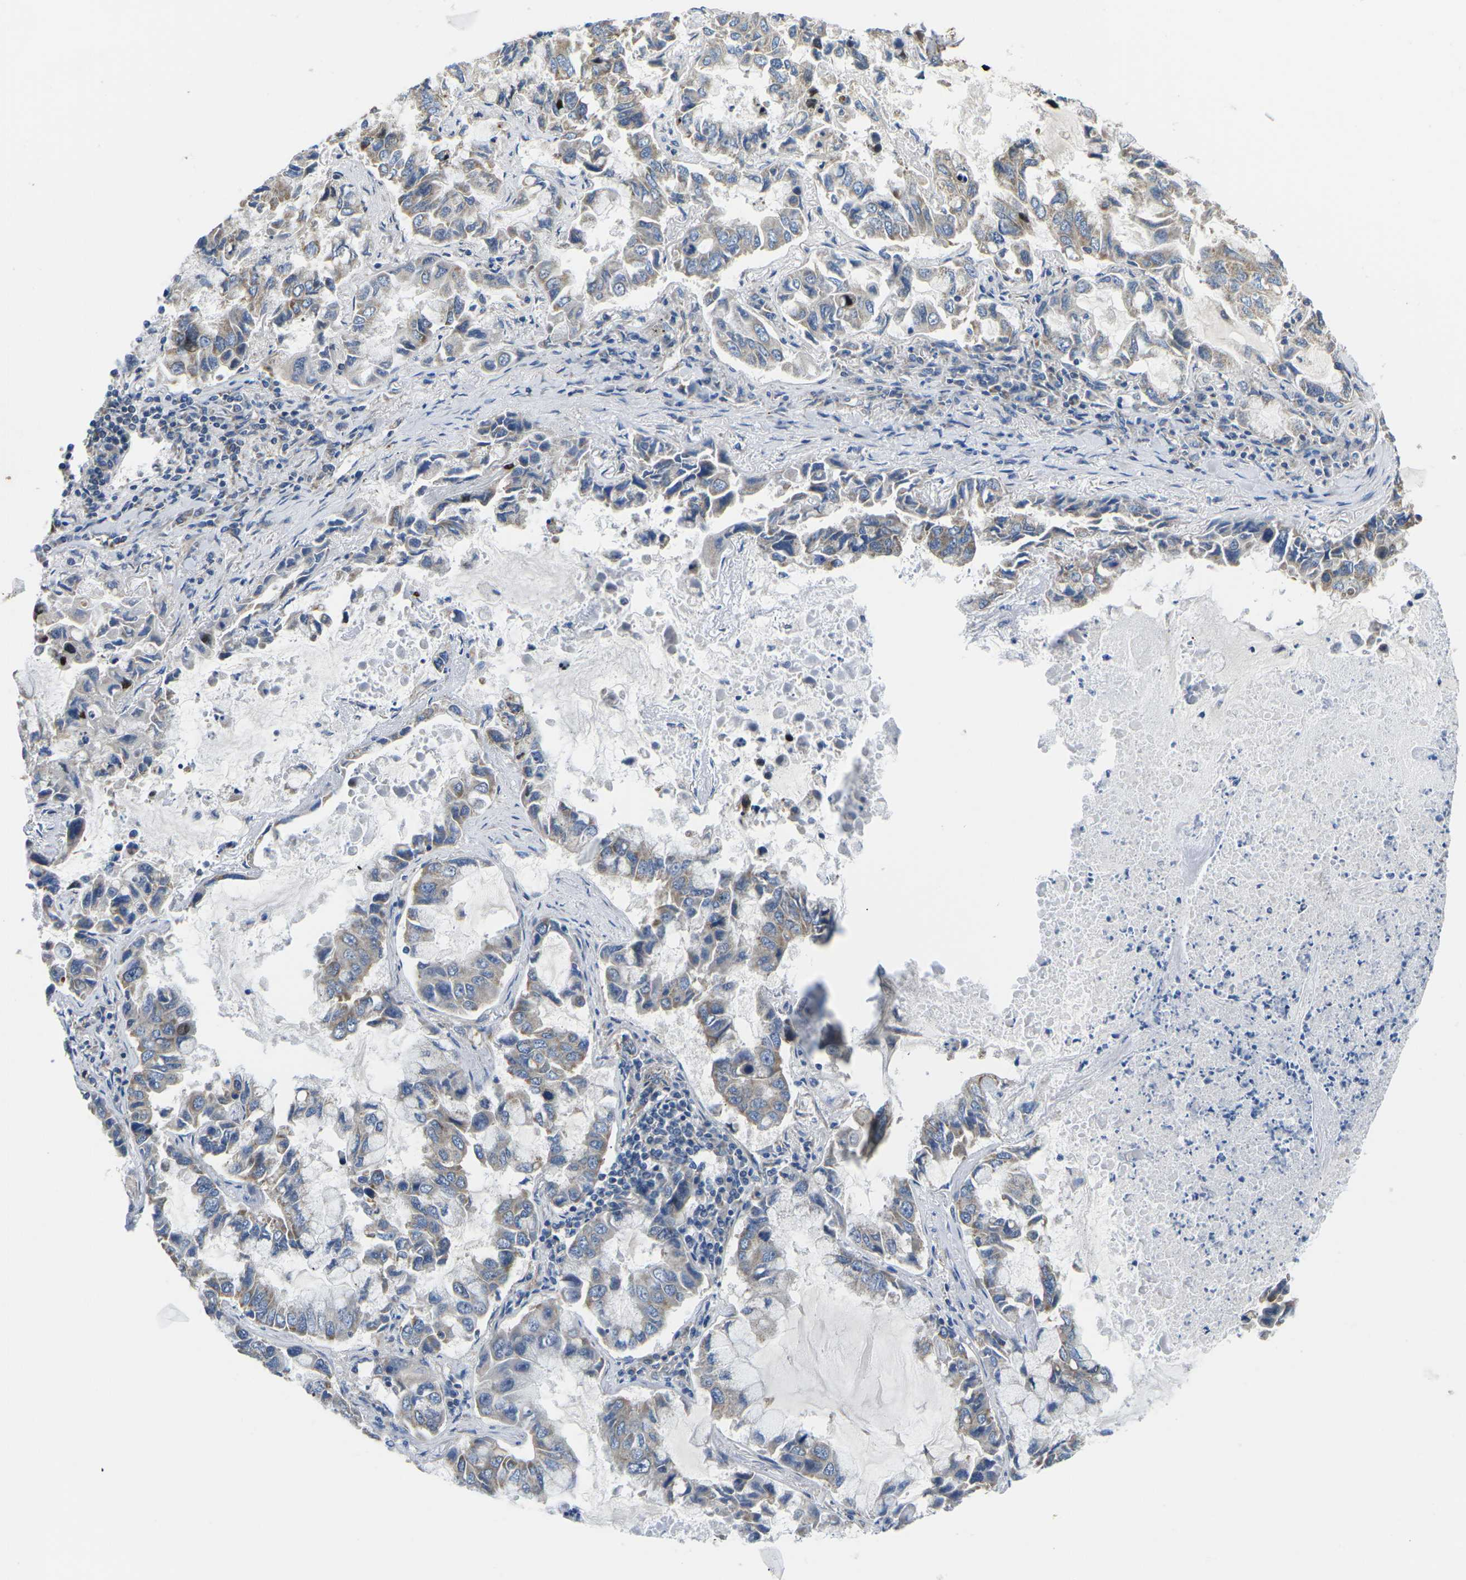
{"staining": {"intensity": "weak", "quantity": "25%-75%", "location": "cytoplasmic/membranous"}, "tissue": "lung cancer", "cell_type": "Tumor cells", "image_type": "cancer", "snomed": [{"axis": "morphology", "description": "Adenocarcinoma, NOS"}, {"axis": "topography", "description": "Lung"}], "caption": "Protein expression analysis of adenocarcinoma (lung) demonstrates weak cytoplasmic/membranous positivity in approximately 25%-75% of tumor cells.", "gene": "TMEFF2", "patient": {"sex": "male", "age": 64}}